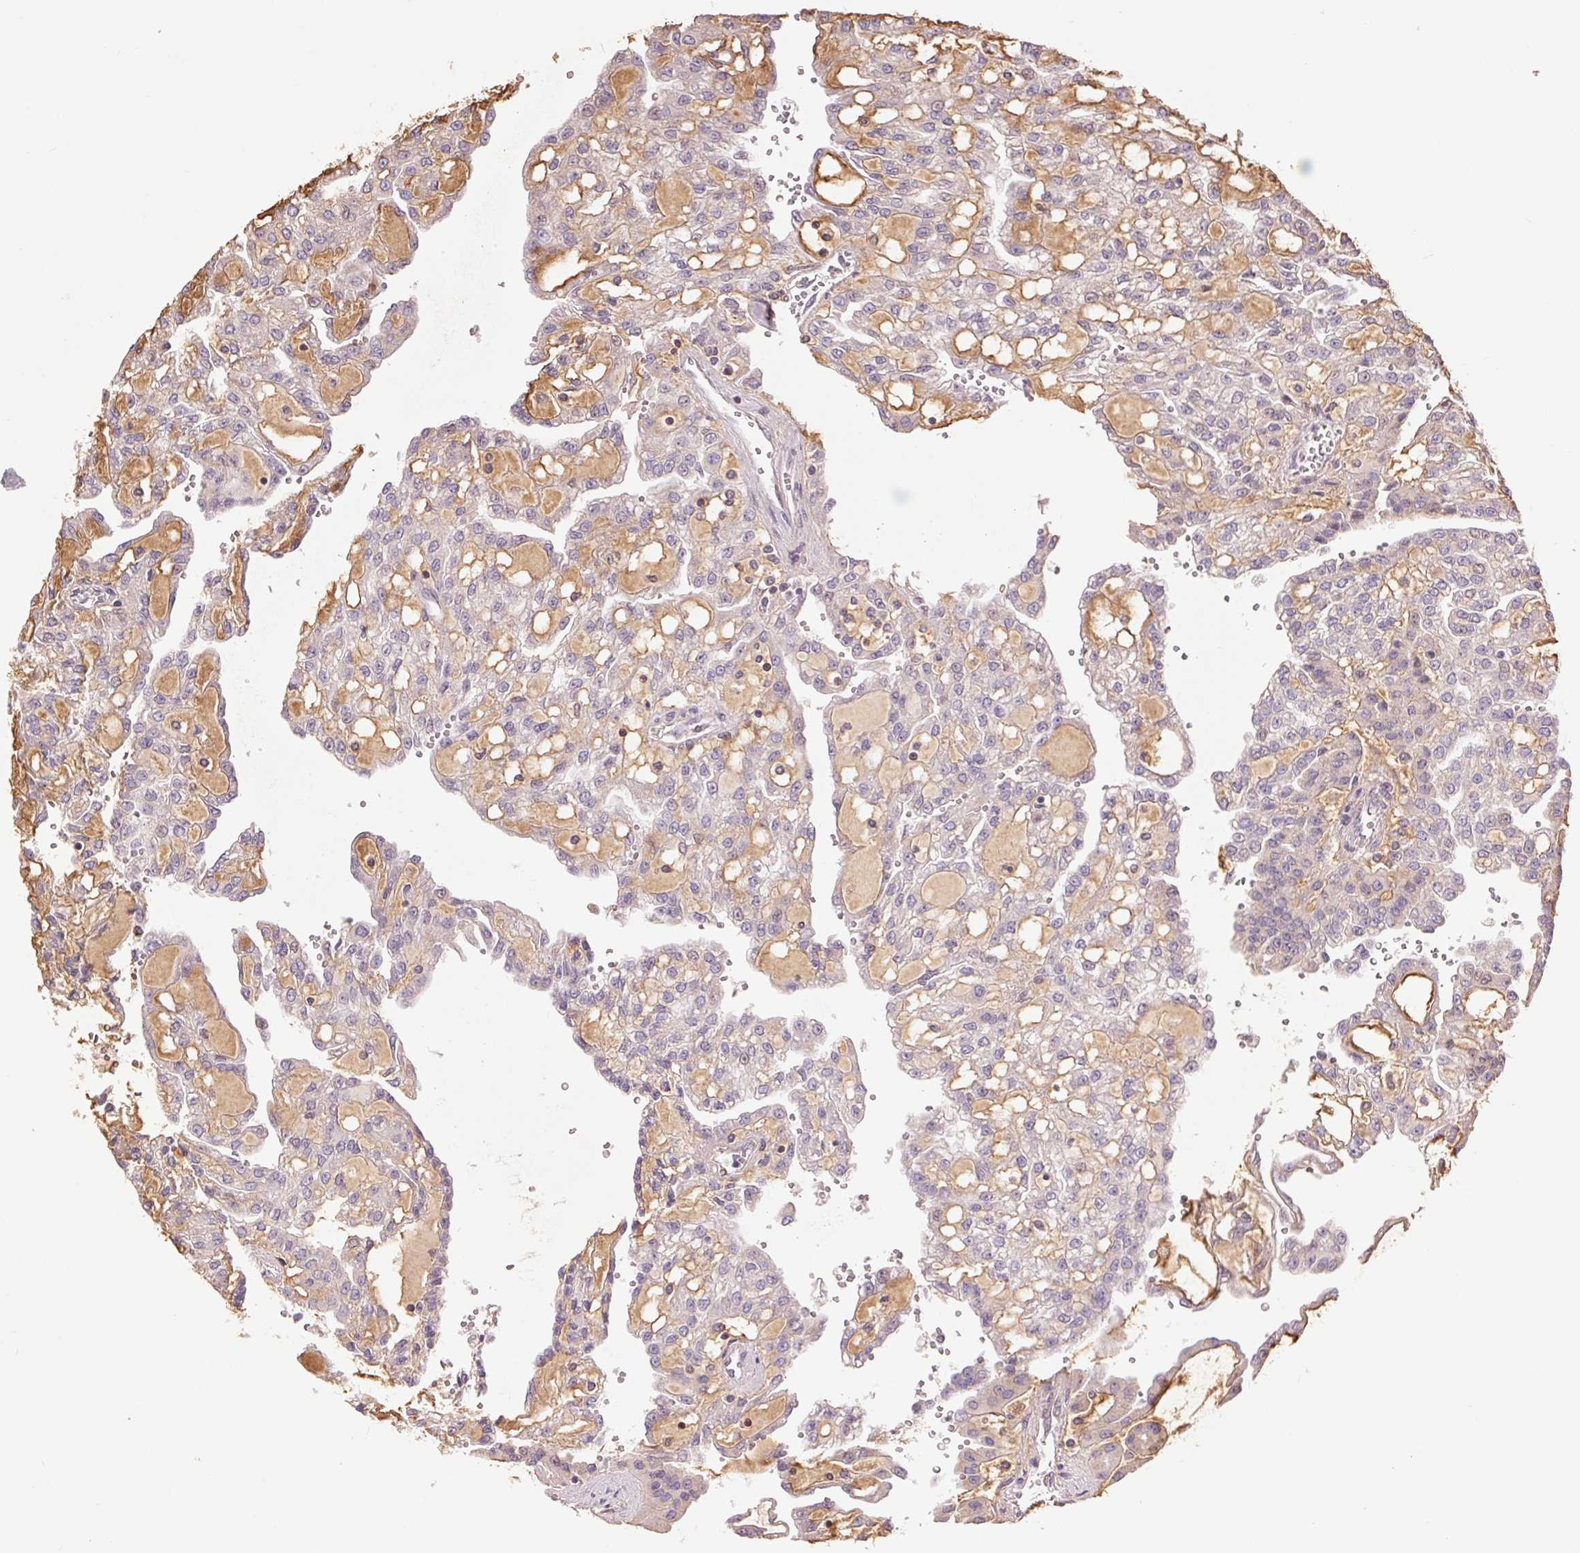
{"staining": {"intensity": "negative", "quantity": "none", "location": "none"}, "tissue": "renal cancer", "cell_type": "Tumor cells", "image_type": "cancer", "snomed": [{"axis": "morphology", "description": "Adenocarcinoma, NOS"}, {"axis": "topography", "description": "Kidney"}], "caption": "A micrograph of human adenocarcinoma (renal) is negative for staining in tumor cells. The staining was performed using DAB (3,3'-diaminobenzidine) to visualize the protein expression in brown, while the nuclei were stained in blue with hematoxylin (Magnification: 20x).", "gene": "DGUOK", "patient": {"sex": "male", "age": 63}}